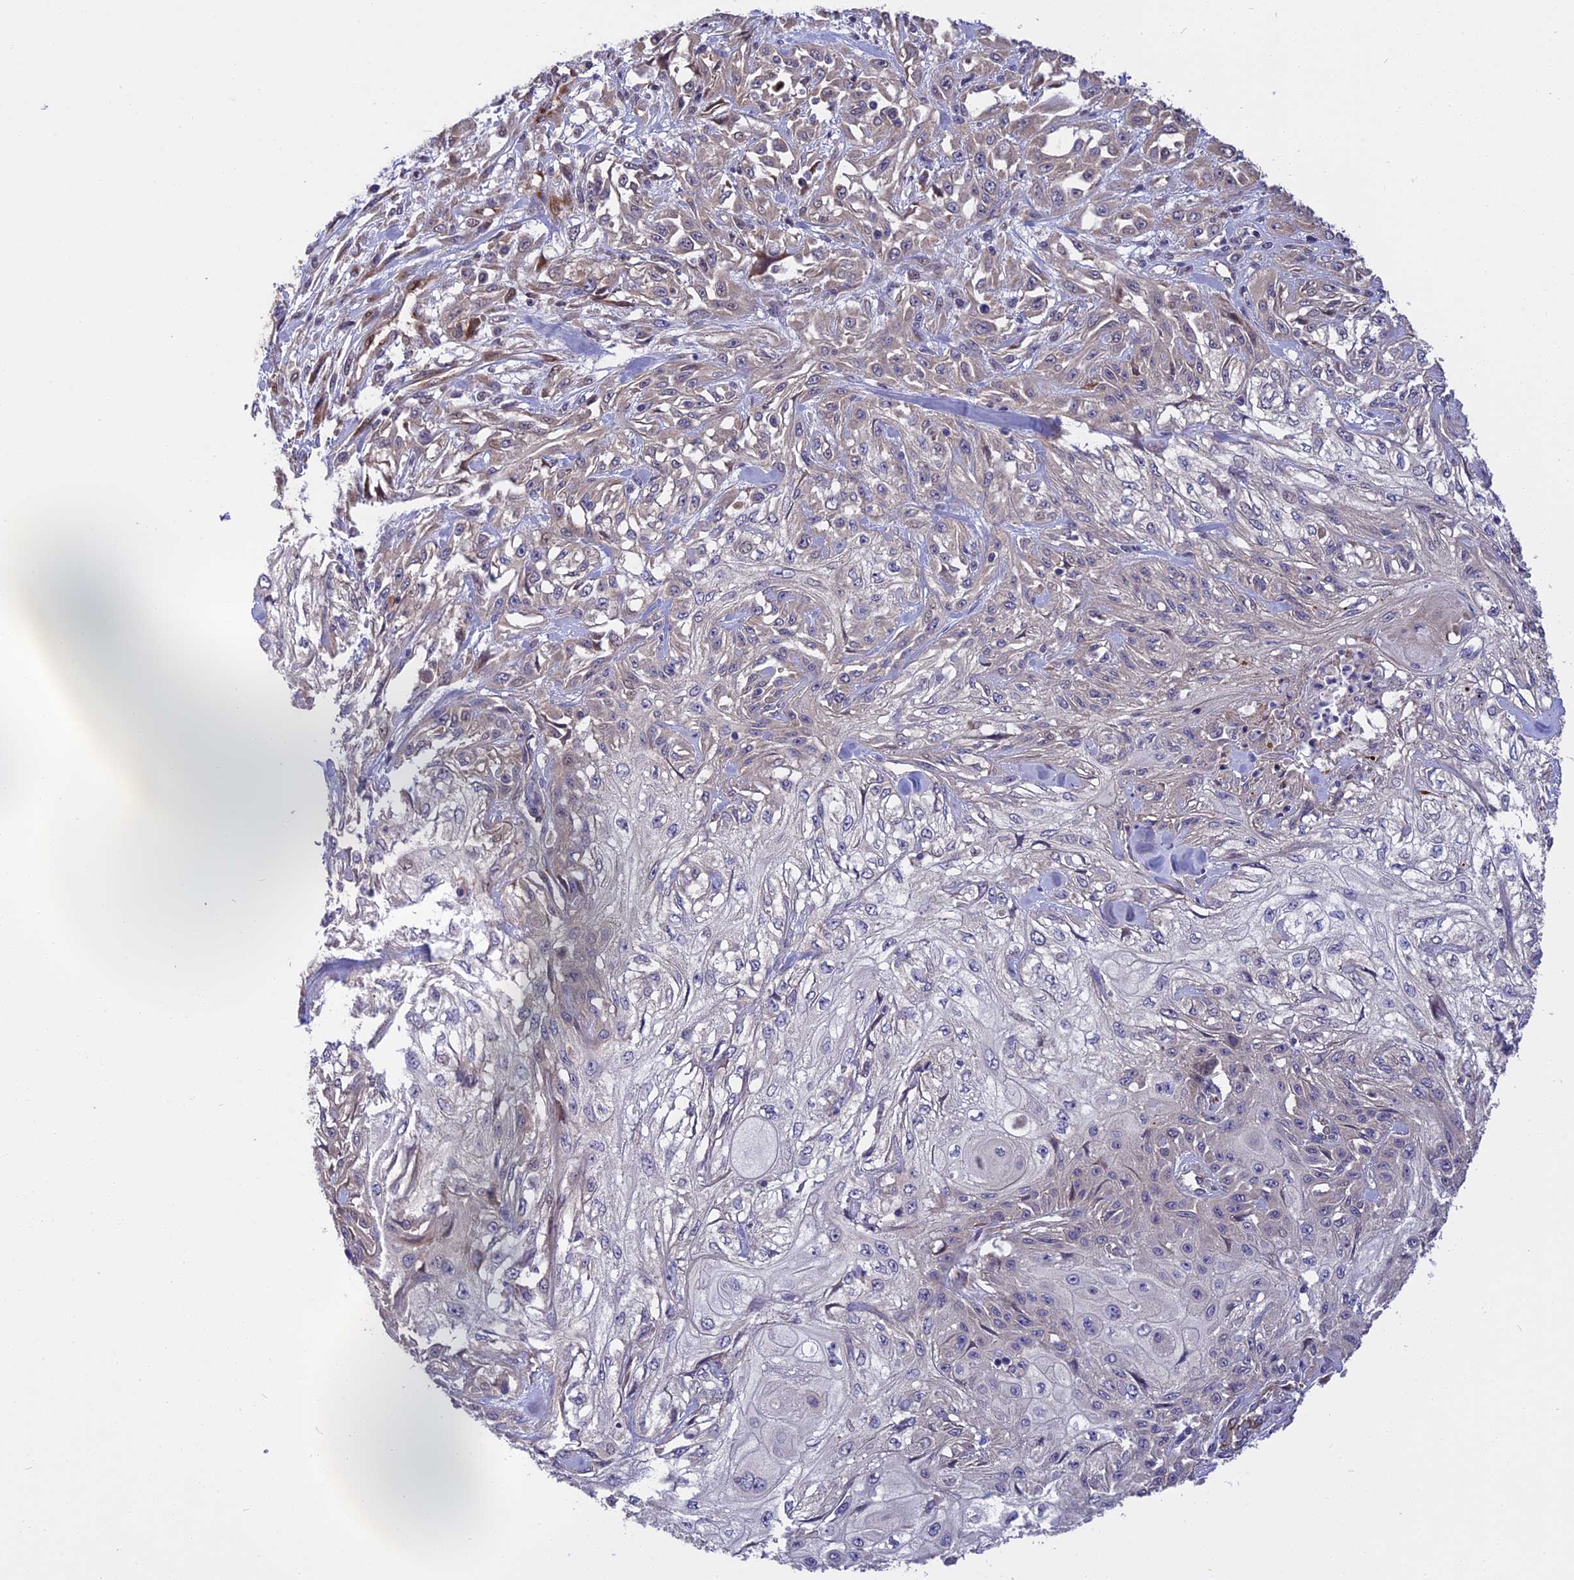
{"staining": {"intensity": "negative", "quantity": "none", "location": "none"}, "tissue": "skin cancer", "cell_type": "Tumor cells", "image_type": "cancer", "snomed": [{"axis": "morphology", "description": "Squamous cell carcinoma, NOS"}, {"axis": "morphology", "description": "Squamous cell carcinoma, metastatic, NOS"}, {"axis": "topography", "description": "Skin"}, {"axis": "topography", "description": "Lymph node"}], "caption": "Metastatic squamous cell carcinoma (skin) was stained to show a protein in brown. There is no significant staining in tumor cells.", "gene": "MFSD2A", "patient": {"sex": "male", "age": 75}}